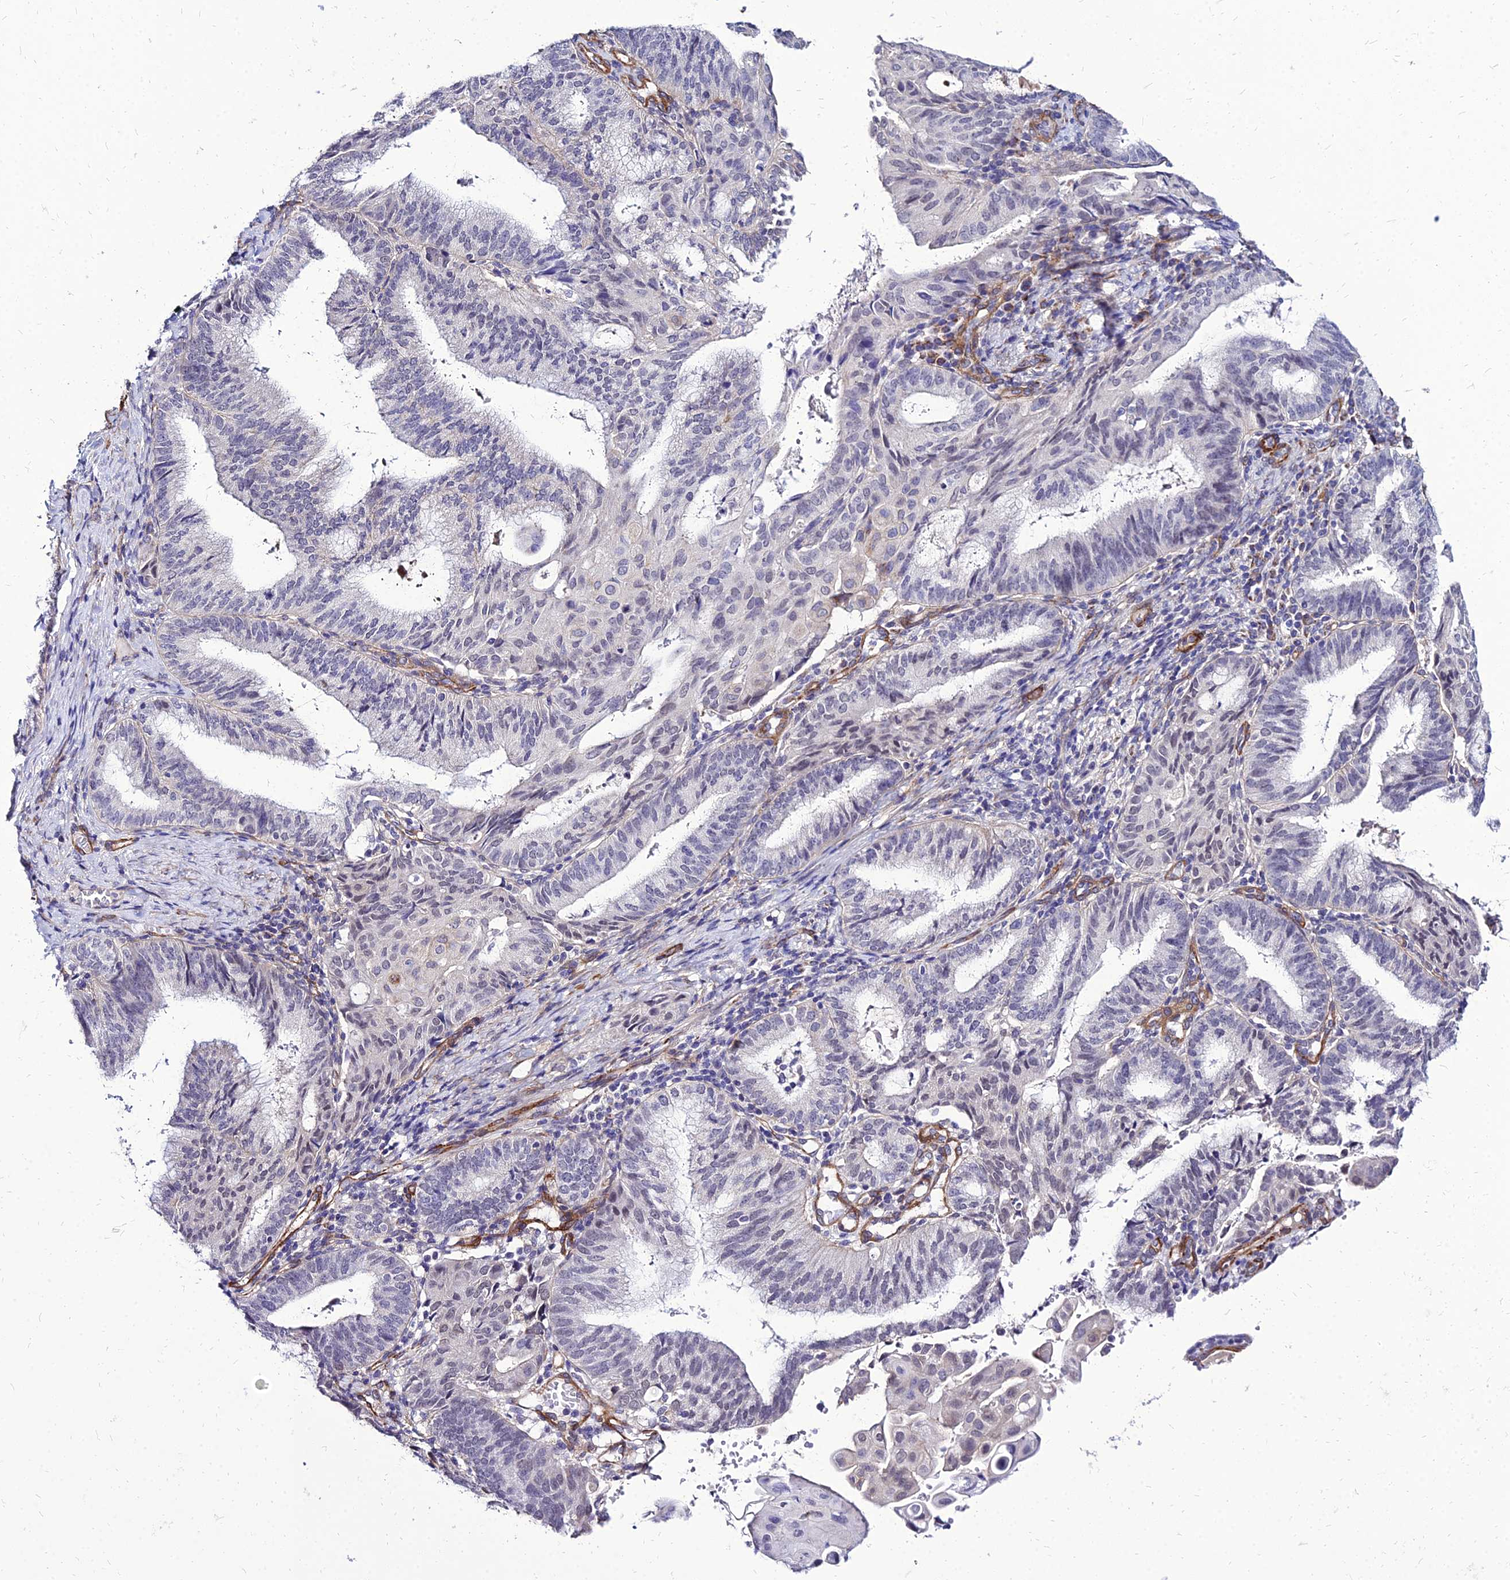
{"staining": {"intensity": "weak", "quantity": "<25%", "location": "nuclear"}, "tissue": "endometrial cancer", "cell_type": "Tumor cells", "image_type": "cancer", "snomed": [{"axis": "morphology", "description": "Adenocarcinoma, NOS"}, {"axis": "topography", "description": "Endometrium"}], "caption": "Immunohistochemistry of human endometrial cancer reveals no staining in tumor cells. The staining was performed using DAB to visualize the protein expression in brown, while the nuclei were stained in blue with hematoxylin (Magnification: 20x).", "gene": "YEATS2", "patient": {"sex": "female", "age": 49}}